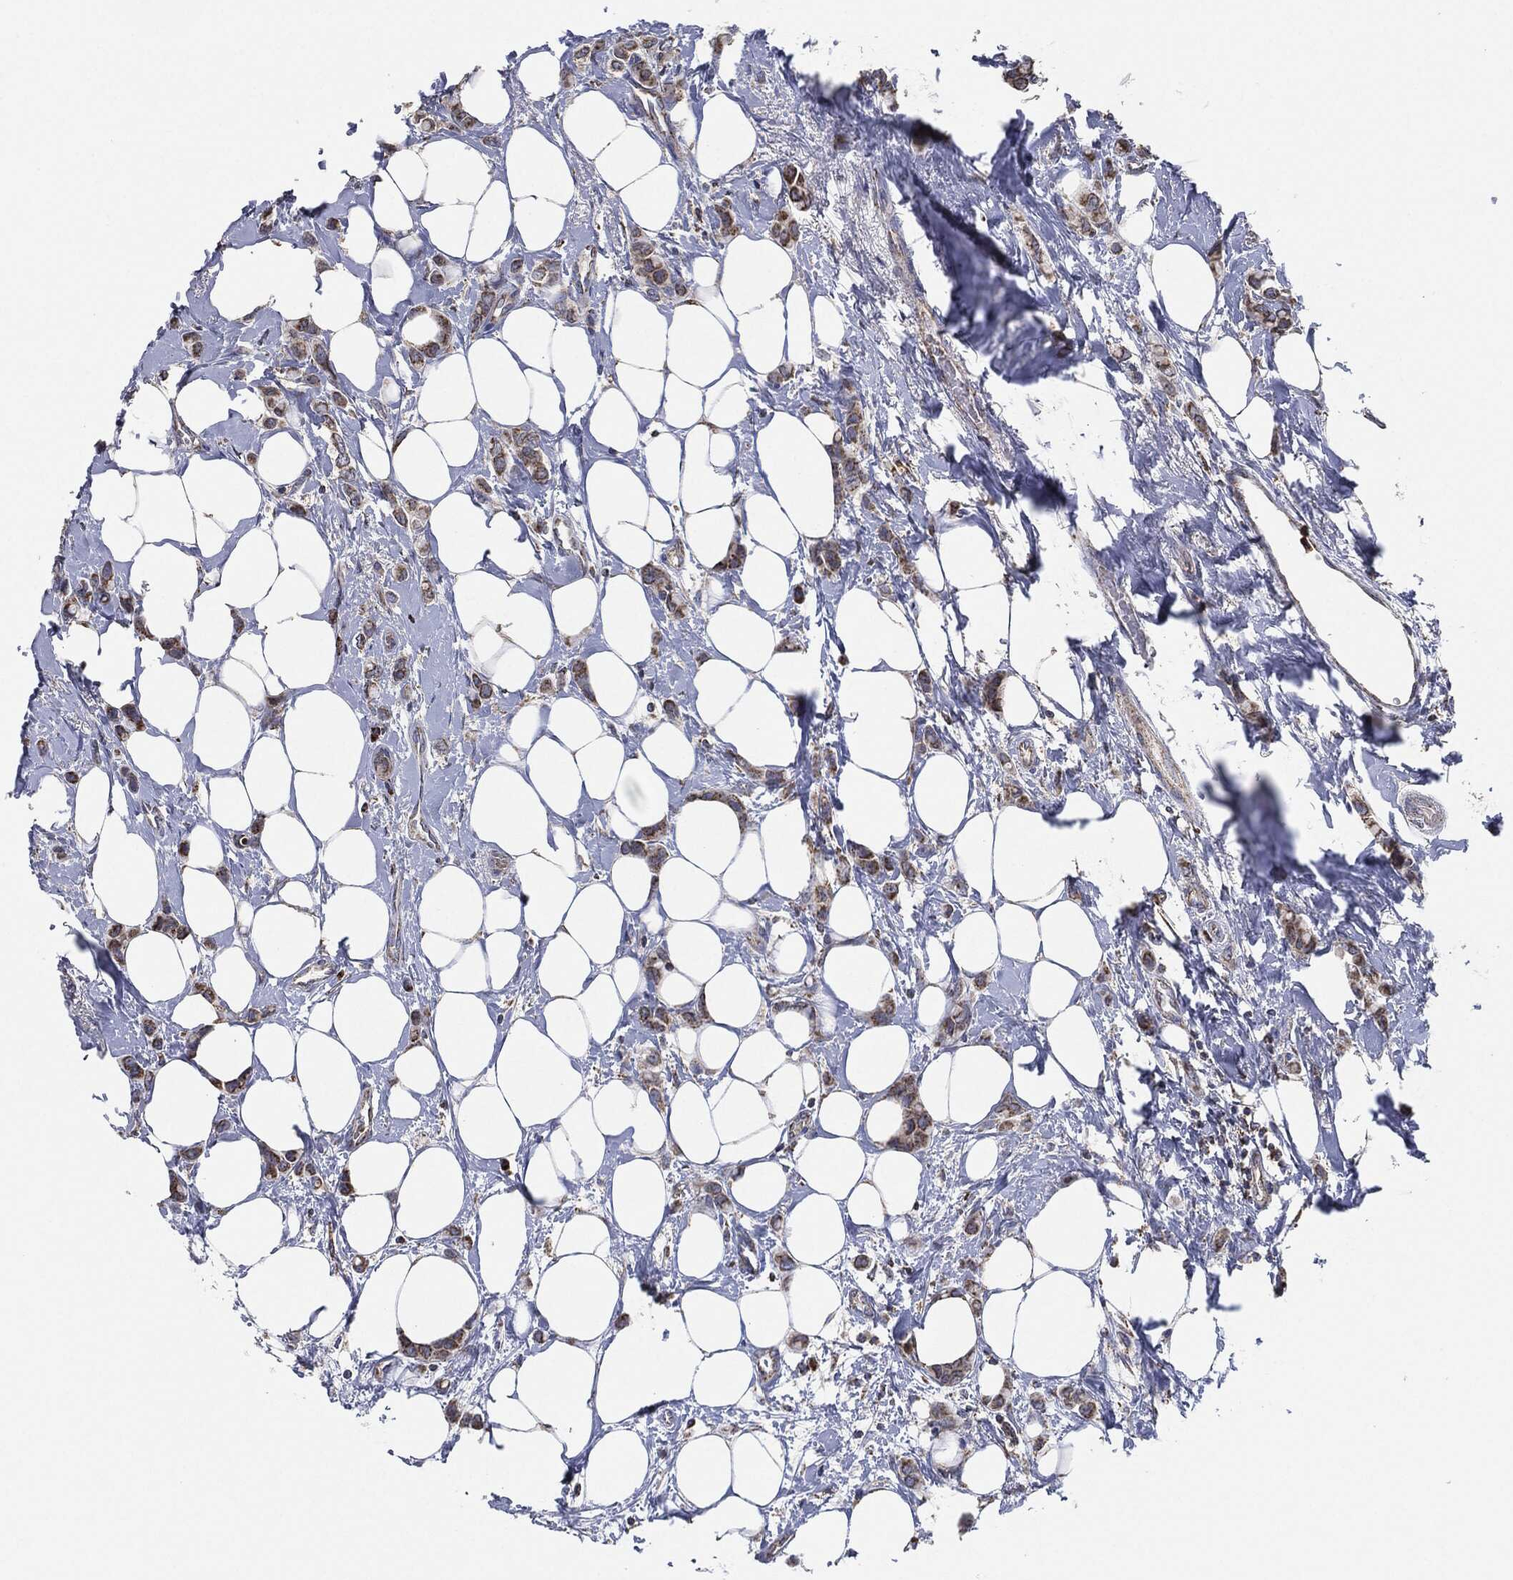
{"staining": {"intensity": "moderate", "quantity": ">75%", "location": "cytoplasmic/membranous"}, "tissue": "breast cancer", "cell_type": "Tumor cells", "image_type": "cancer", "snomed": [{"axis": "morphology", "description": "Lobular carcinoma"}, {"axis": "topography", "description": "Breast"}], "caption": "Brown immunohistochemical staining in human breast cancer exhibits moderate cytoplasmic/membranous expression in approximately >75% of tumor cells.", "gene": "NDUFV2", "patient": {"sex": "female", "age": 66}}